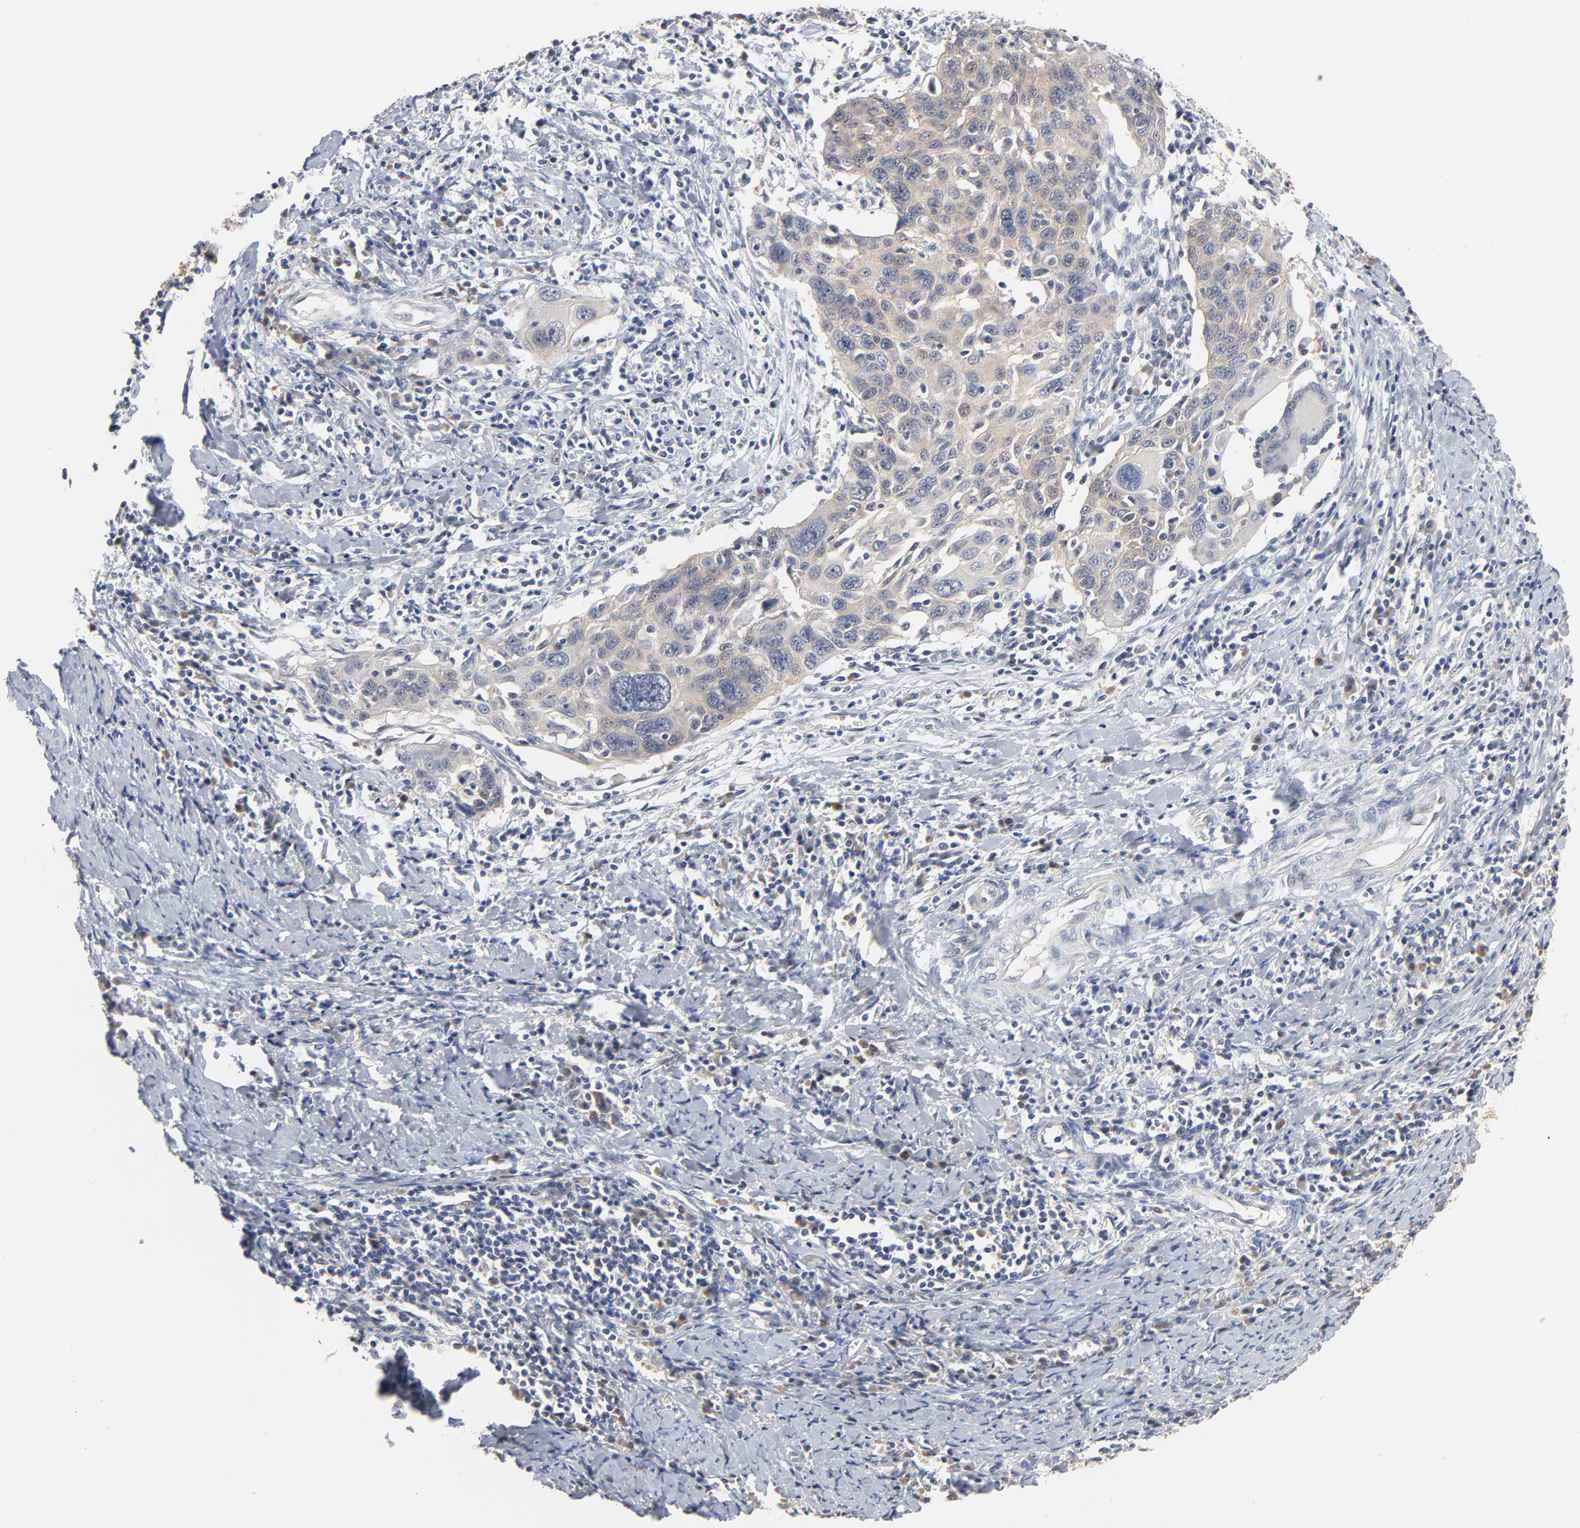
{"staining": {"intensity": "weak", "quantity": ">75%", "location": "cytoplasmic/membranous"}, "tissue": "cervical cancer", "cell_type": "Tumor cells", "image_type": "cancer", "snomed": [{"axis": "morphology", "description": "Squamous cell carcinoma, NOS"}, {"axis": "topography", "description": "Cervix"}], "caption": "High-magnification brightfield microscopy of cervical squamous cell carcinoma stained with DAB (brown) and counterstained with hematoxylin (blue). tumor cells exhibit weak cytoplasmic/membranous staining is appreciated in about>75% of cells.", "gene": "EPCAM", "patient": {"sex": "female", "age": 54}}